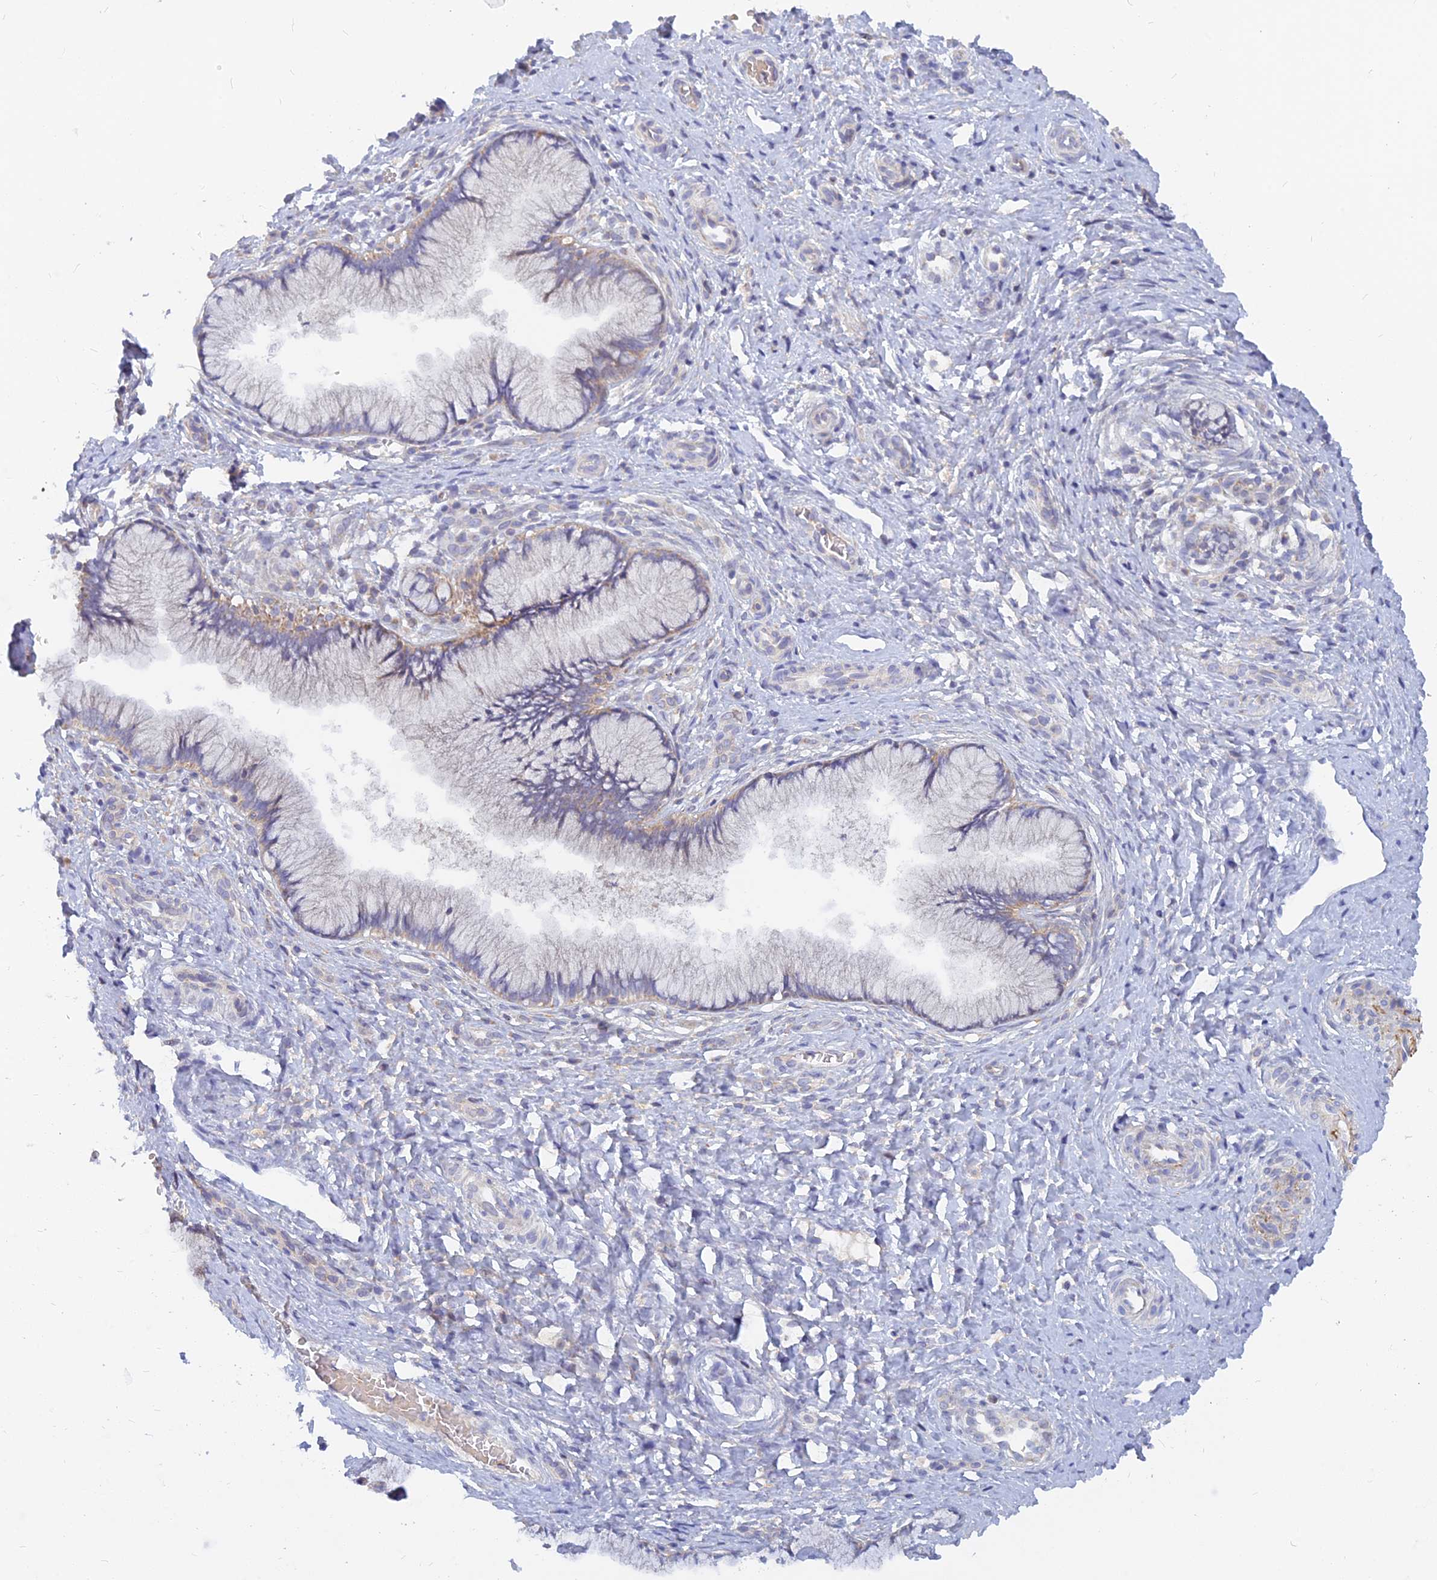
{"staining": {"intensity": "weak", "quantity": "<25%", "location": "cytoplasmic/membranous"}, "tissue": "cervix", "cell_type": "Glandular cells", "image_type": "normal", "snomed": [{"axis": "morphology", "description": "Normal tissue, NOS"}, {"axis": "topography", "description": "Cervix"}], "caption": "IHC image of benign cervix: human cervix stained with DAB reveals no significant protein expression in glandular cells. (DAB (3,3'-diaminobenzidine) immunohistochemistry, high magnification).", "gene": "CACNA1B", "patient": {"sex": "female", "age": 36}}